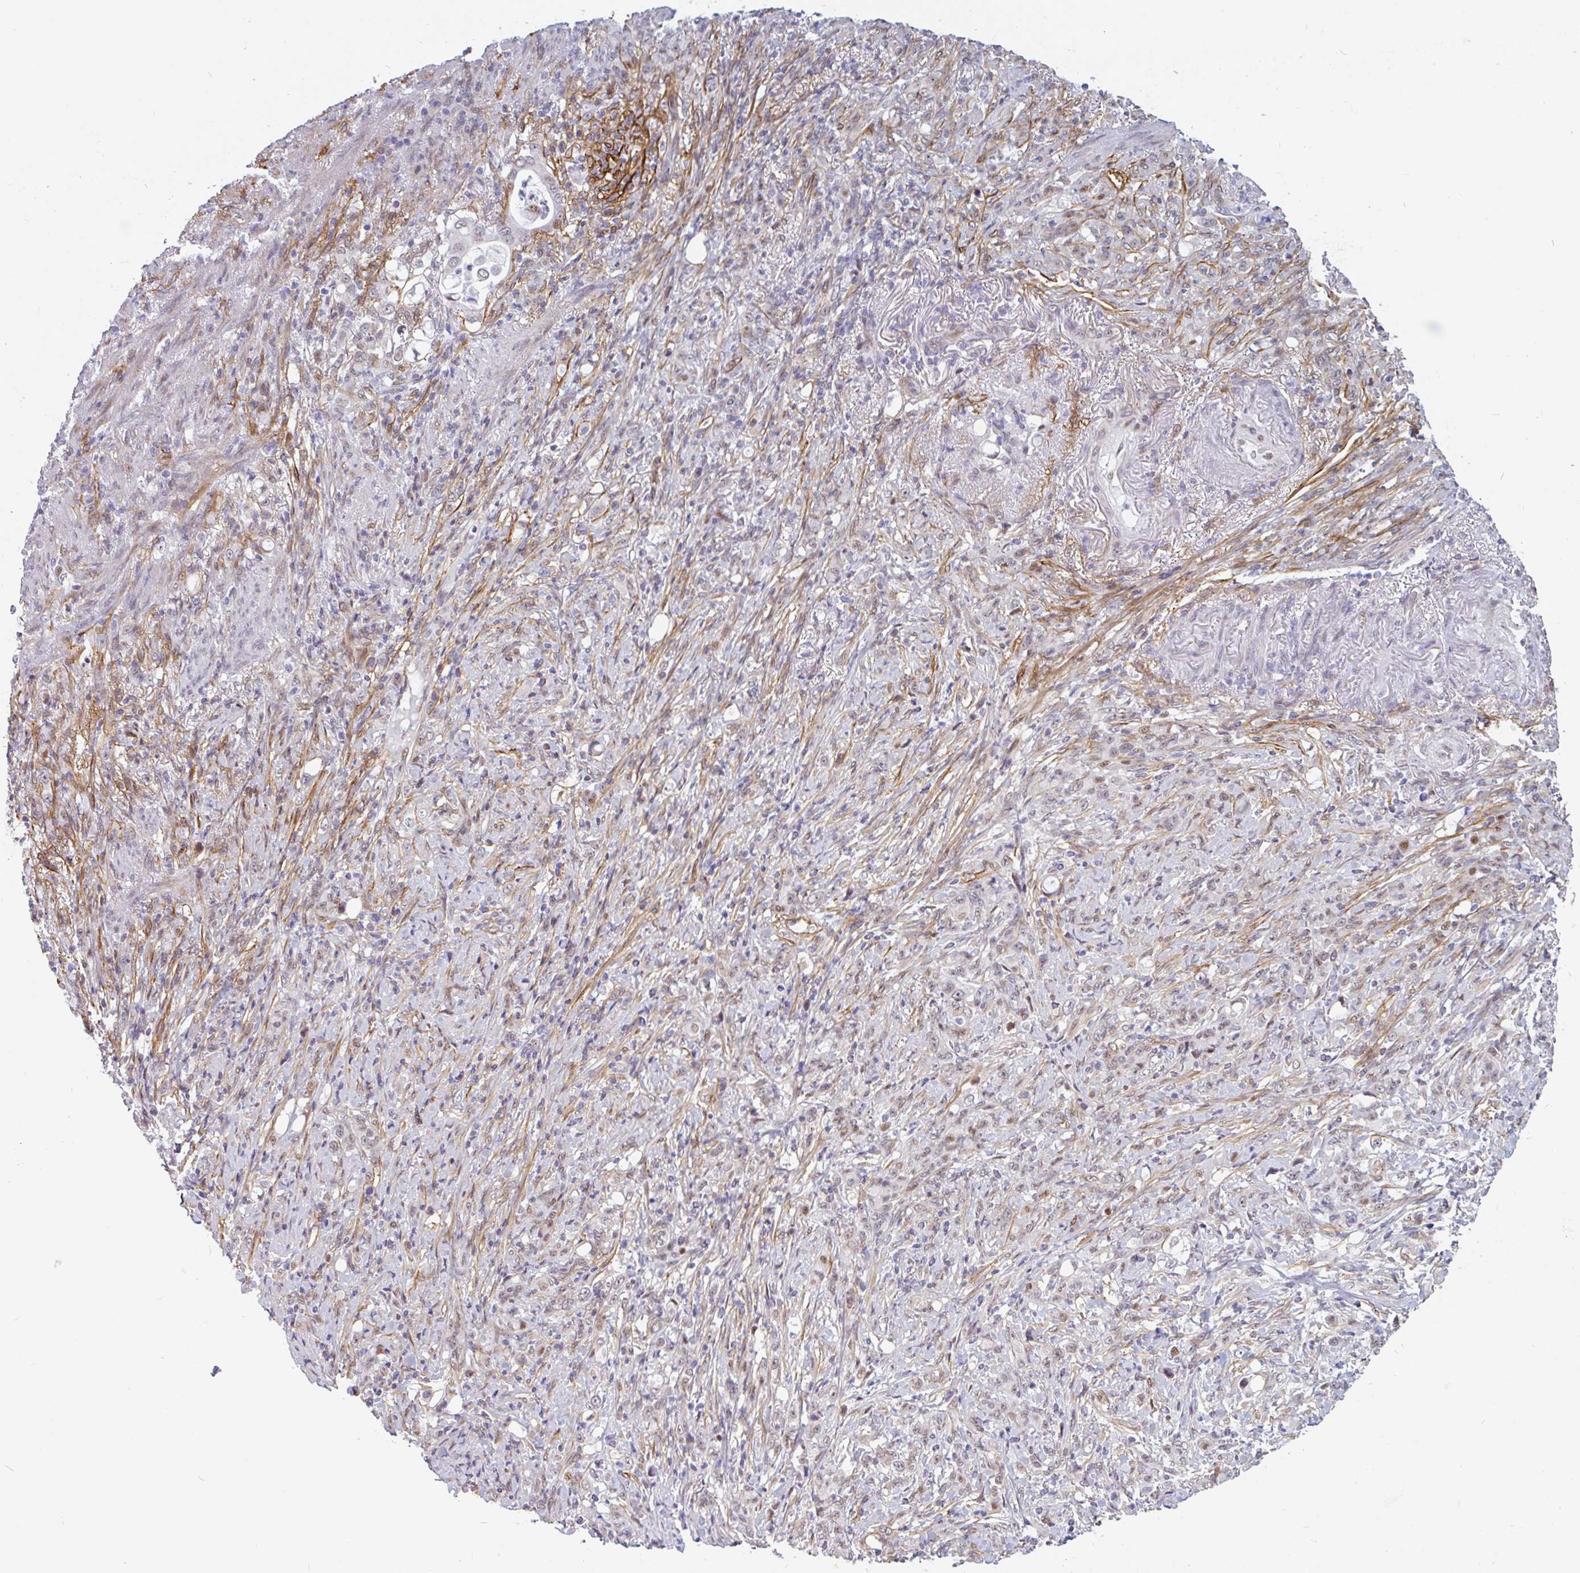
{"staining": {"intensity": "weak", "quantity": "<25%", "location": "nuclear"}, "tissue": "stomach cancer", "cell_type": "Tumor cells", "image_type": "cancer", "snomed": [{"axis": "morphology", "description": "Normal tissue, NOS"}, {"axis": "morphology", "description": "Adenocarcinoma, NOS"}, {"axis": "topography", "description": "Stomach"}], "caption": "Tumor cells show no significant protein positivity in stomach adenocarcinoma.", "gene": "TMEM119", "patient": {"sex": "female", "age": 79}}